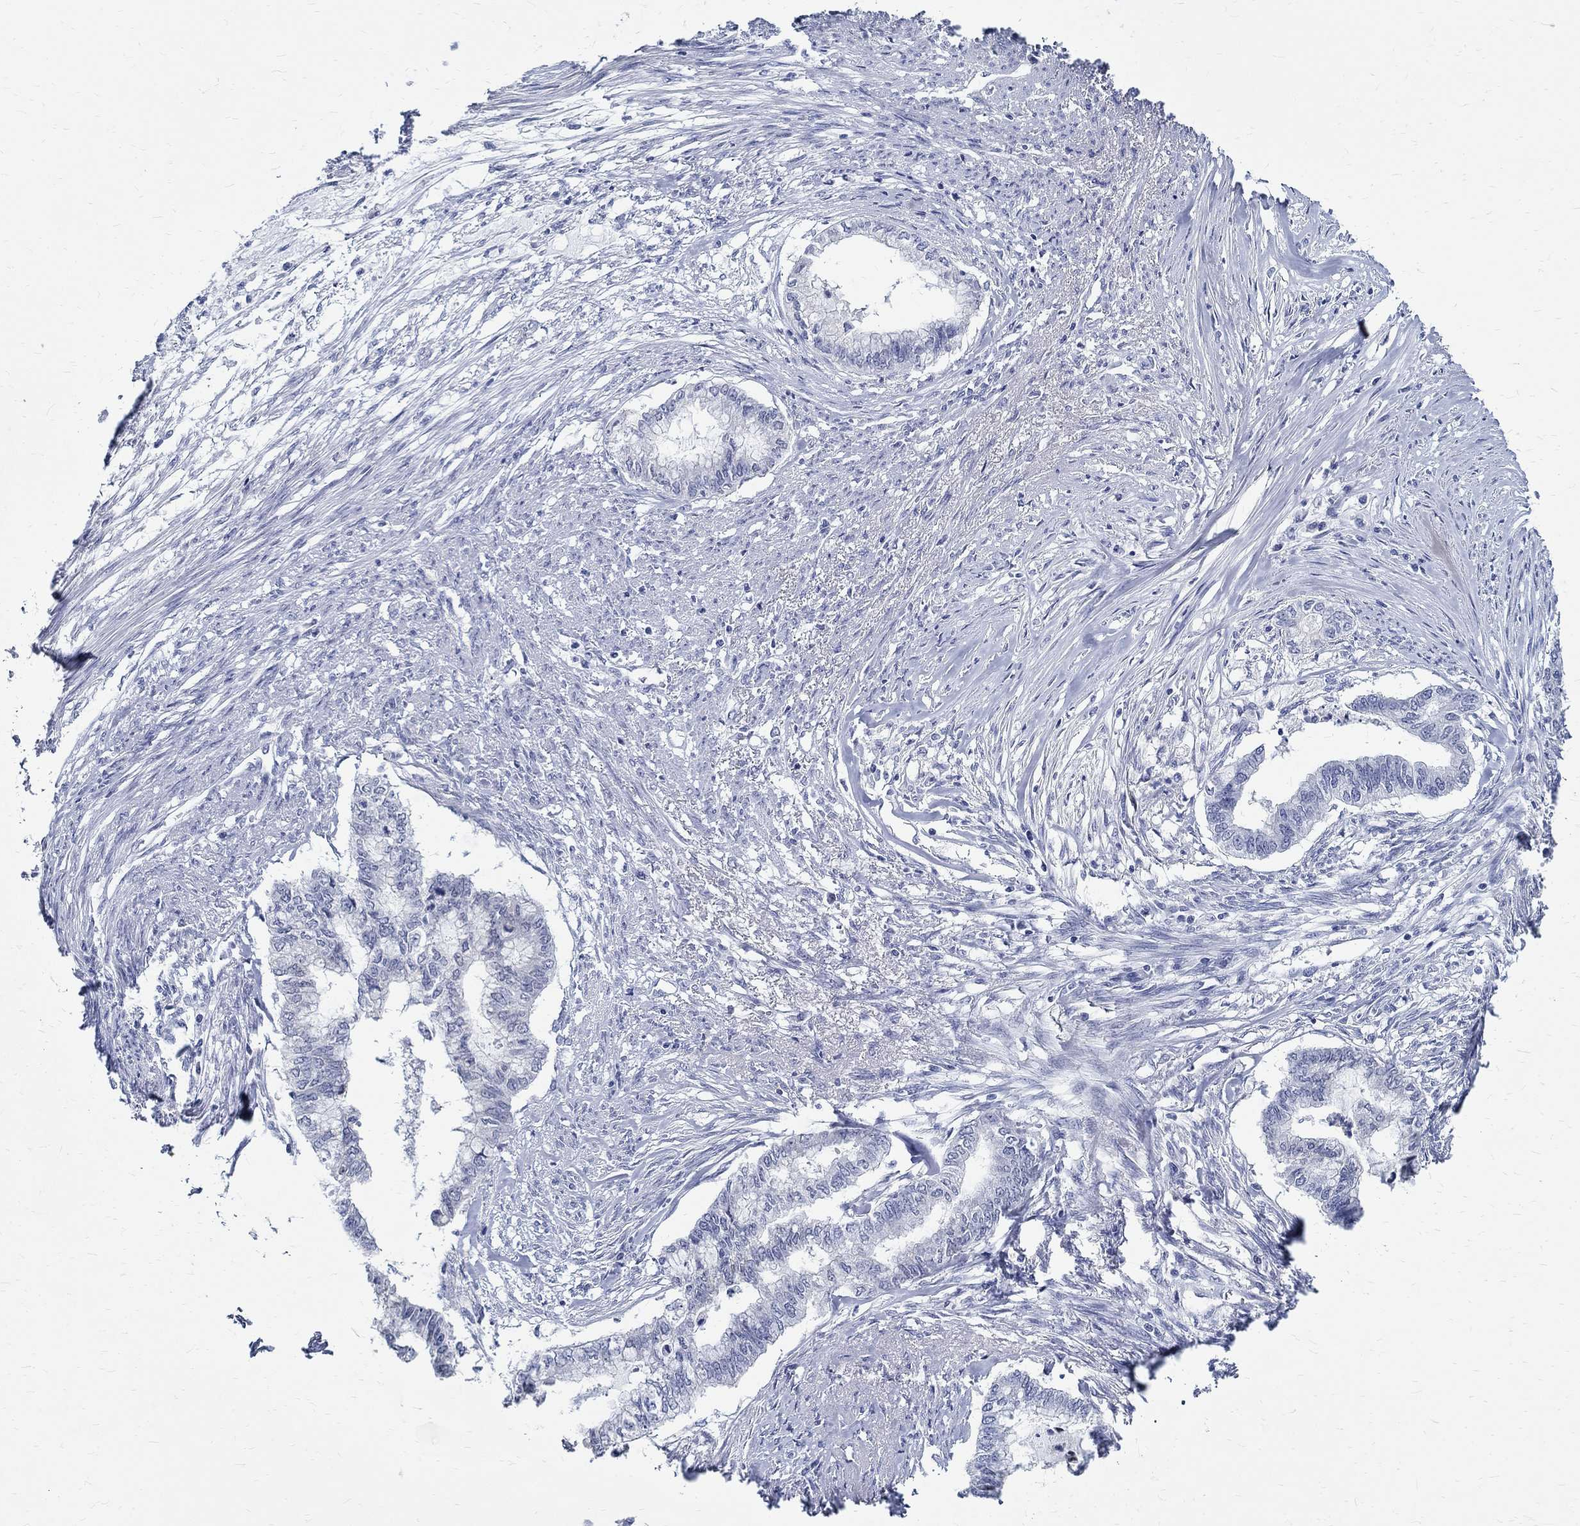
{"staining": {"intensity": "negative", "quantity": "none", "location": "none"}, "tissue": "endometrial cancer", "cell_type": "Tumor cells", "image_type": "cancer", "snomed": [{"axis": "morphology", "description": "Adenocarcinoma, NOS"}, {"axis": "topography", "description": "Endometrium"}], "caption": "Endometrial adenocarcinoma was stained to show a protein in brown. There is no significant positivity in tumor cells. The staining was performed using DAB (3,3'-diaminobenzidine) to visualize the protein expression in brown, while the nuclei were stained in blue with hematoxylin (Magnification: 20x).", "gene": "BSPRY", "patient": {"sex": "female", "age": 79}}